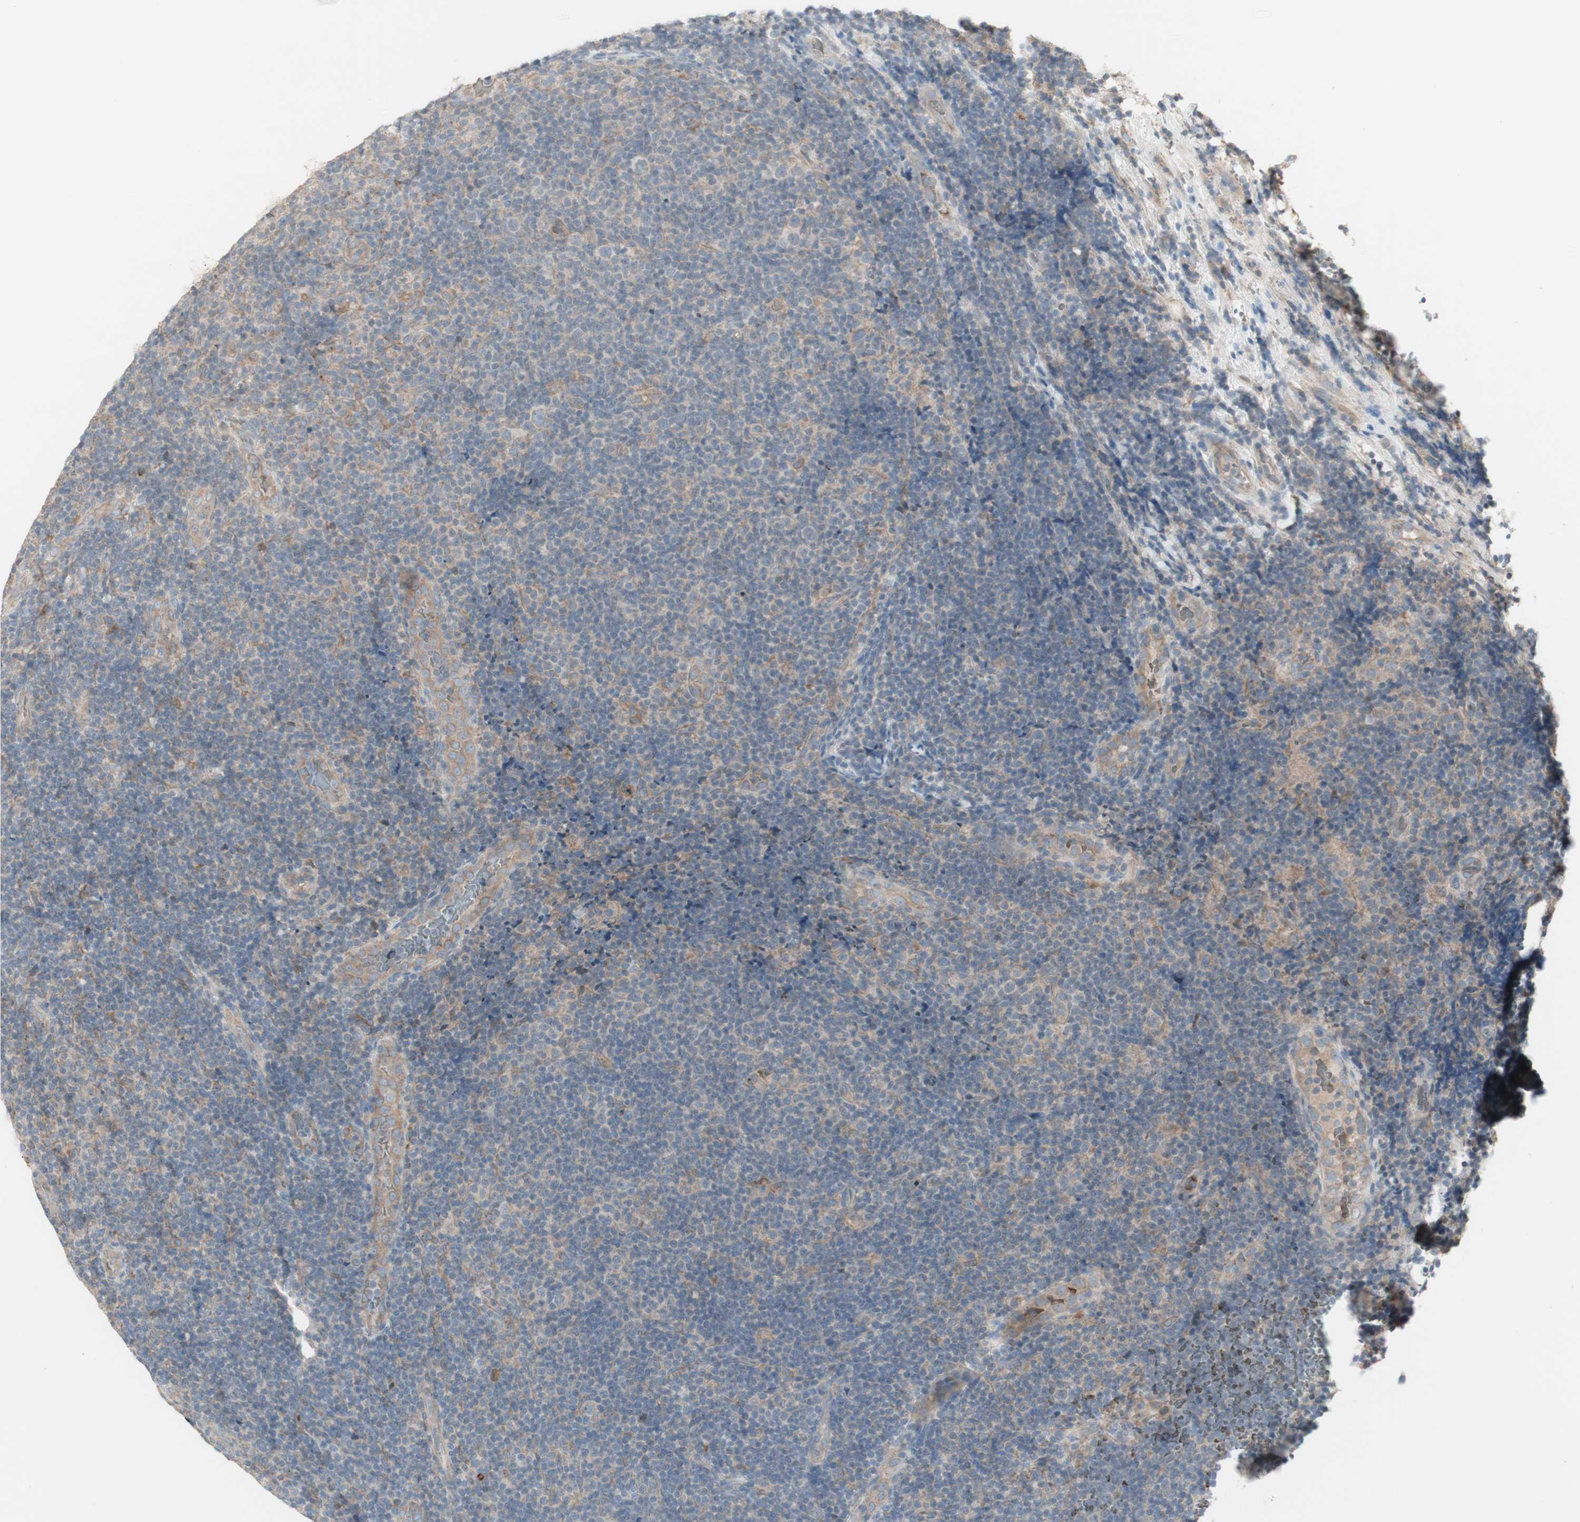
{"staining": {"intensity": "weak", "quantity": "<25%", "location": "cytoplasmic/membranous"}, "tissue": "lymphoma", "cell_type": "Tumor cells", "image_type": "cancer", "snomed": [{"axis": "morphology", "description": "Malignant lymphoma, non-Hodgkin's type, Low grade"}, {"axis": "topography", "description": "Lymph node"}], "caption": "IHC photomicrograph of lymphoma stained for a protein (brown), which demonstrates no positivity in tumor cells. (Immunohistochemistry, brightfield microscopy, high magnification).", "gene": "PTGER4", "patient": {"sex": "male", "age": 83}}